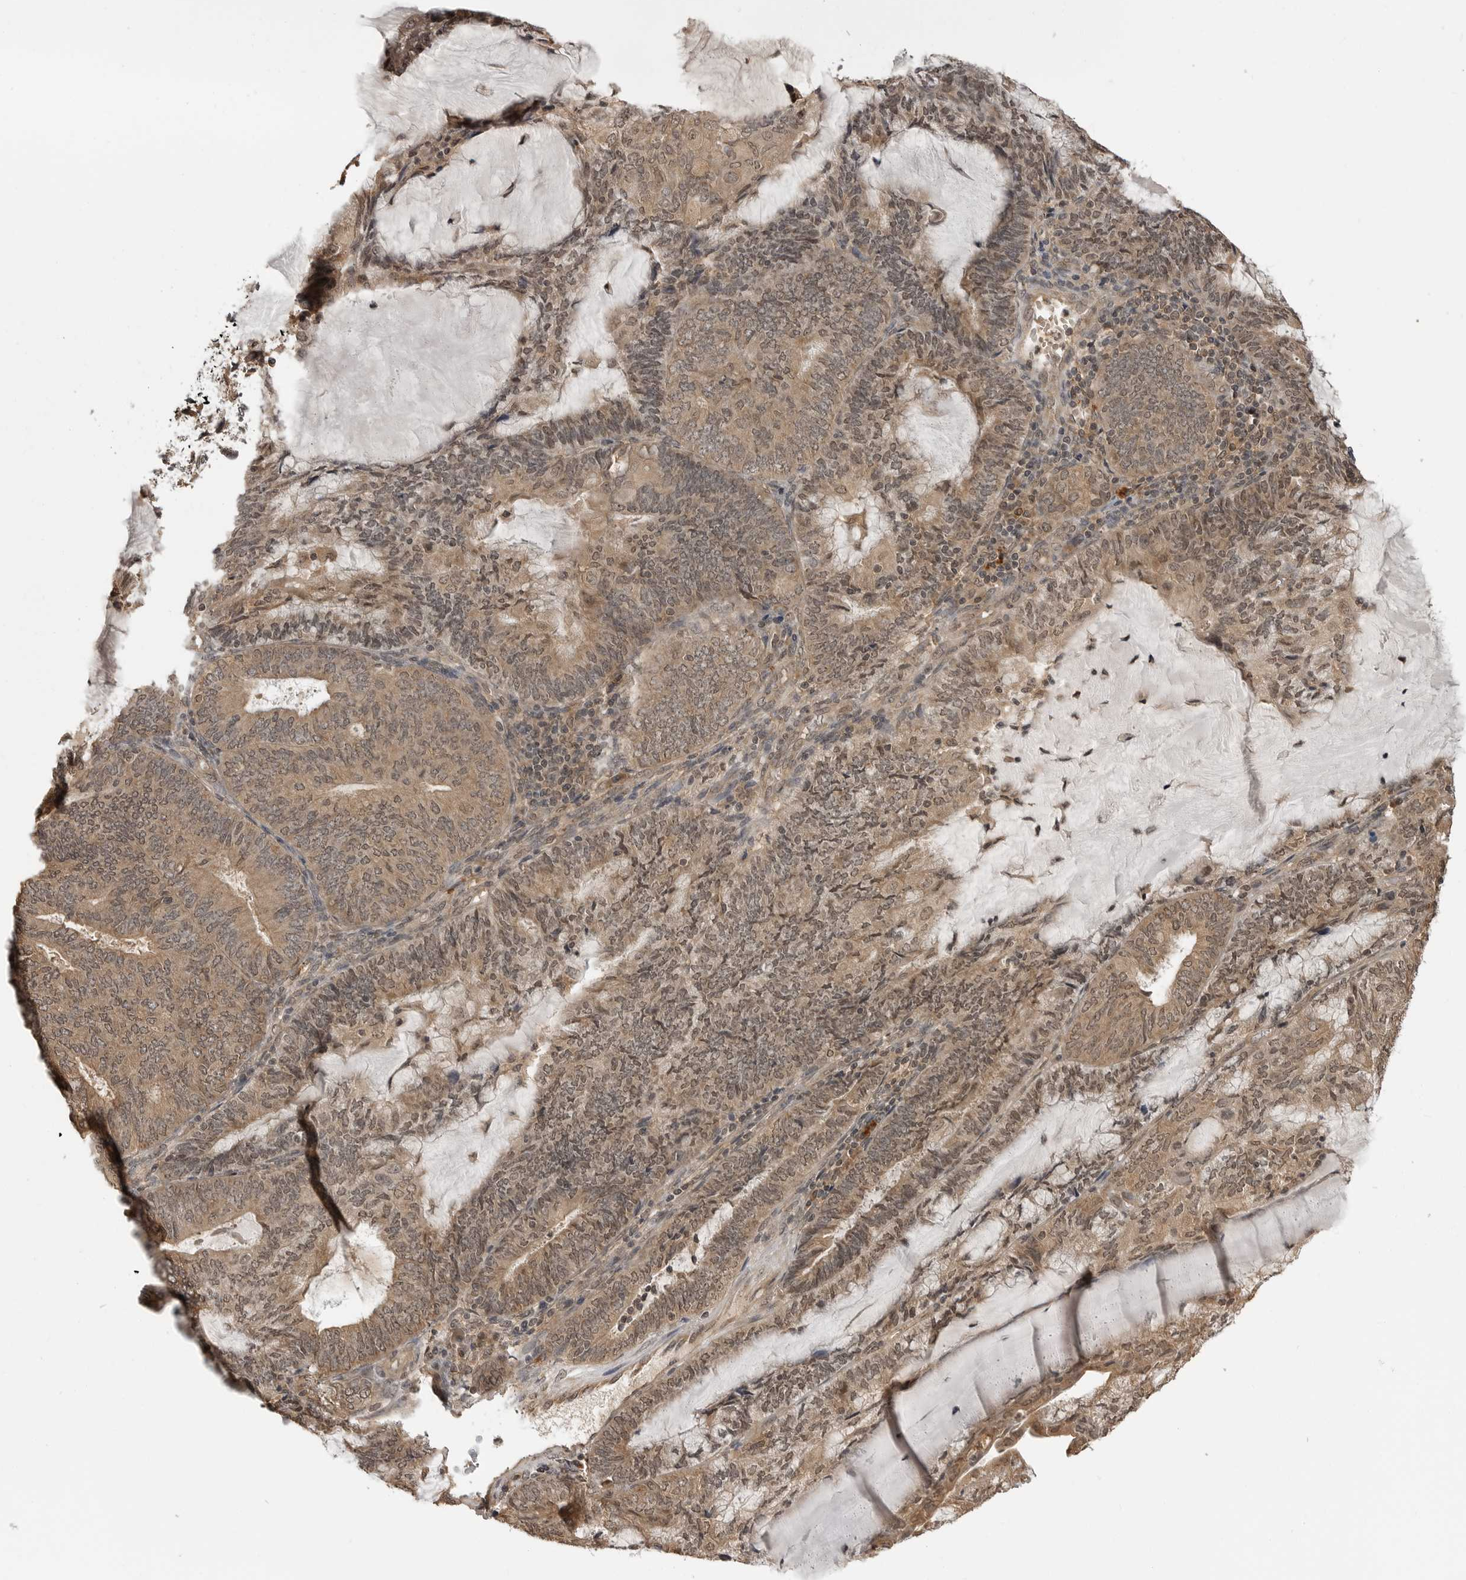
{"staining": {"intensity": "moderate", "quantity": ">75%", "location": "cytoplasmic/membranous,nuclear"}, "tissue": "endometrial cancer", "cell_type": "Tumor cells", "image_type": "cancer", "snomed": [{"axis": "morphology", "description": "Adenocarcinoma, NOS"}, {"axis": "topography", "description": "Endometrium"}], "caption": "Immunohistochemistry (DAB (3,3'-diaminobenzidine)) staining of endometrial cancer (adenocarcinoma) displays moderate cytoplasmic/membranous and nuclear protein expression in approximately >75% of tumor cells. Ihc stains the protein of interest in brown and the nuclei are stained blue.", "gene": "IL24", "patient": {"sex": "female", "age": 81}}